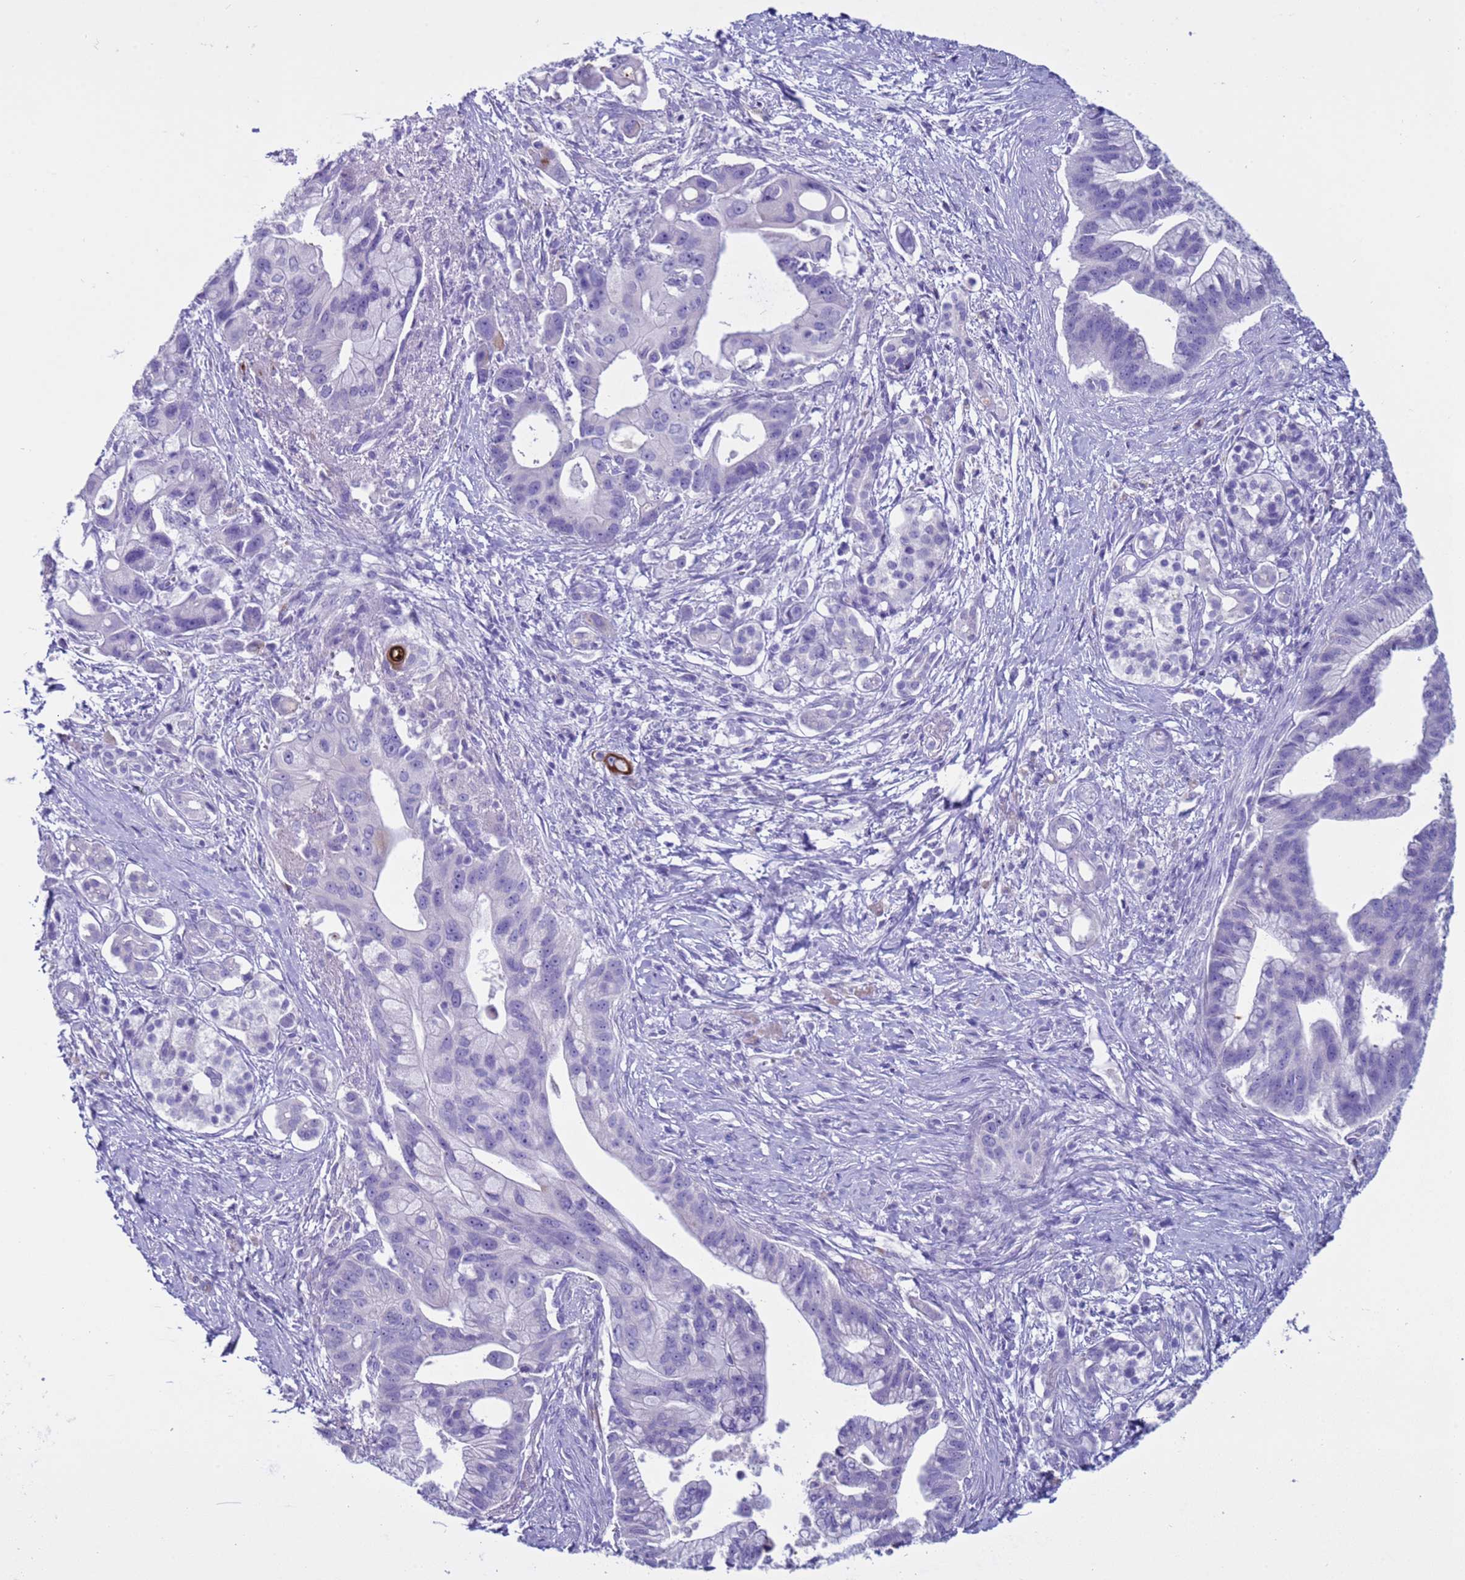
{"staining": {"intensity": "moderate", "quantity": "<25%", "location": "cytoplasmic/membranous"}, "tissue": "pancreatic cancer", "cell_type": "Tumor cells", "image_type": "cancer", "snomed": [{"axis": "morphology", "description": "Adenocarcinoma, NOS"}, {"axis": "topography", "description": "Pancreas"}], "caption": "This is a micrograph of IHC staining of adenocarcinoma (pancreatic), which shows moderate staining in the cytoplasmic/membranous of tumor cells.", "gene": "CST4", "patient": {"sex": "male", "age": 68}}